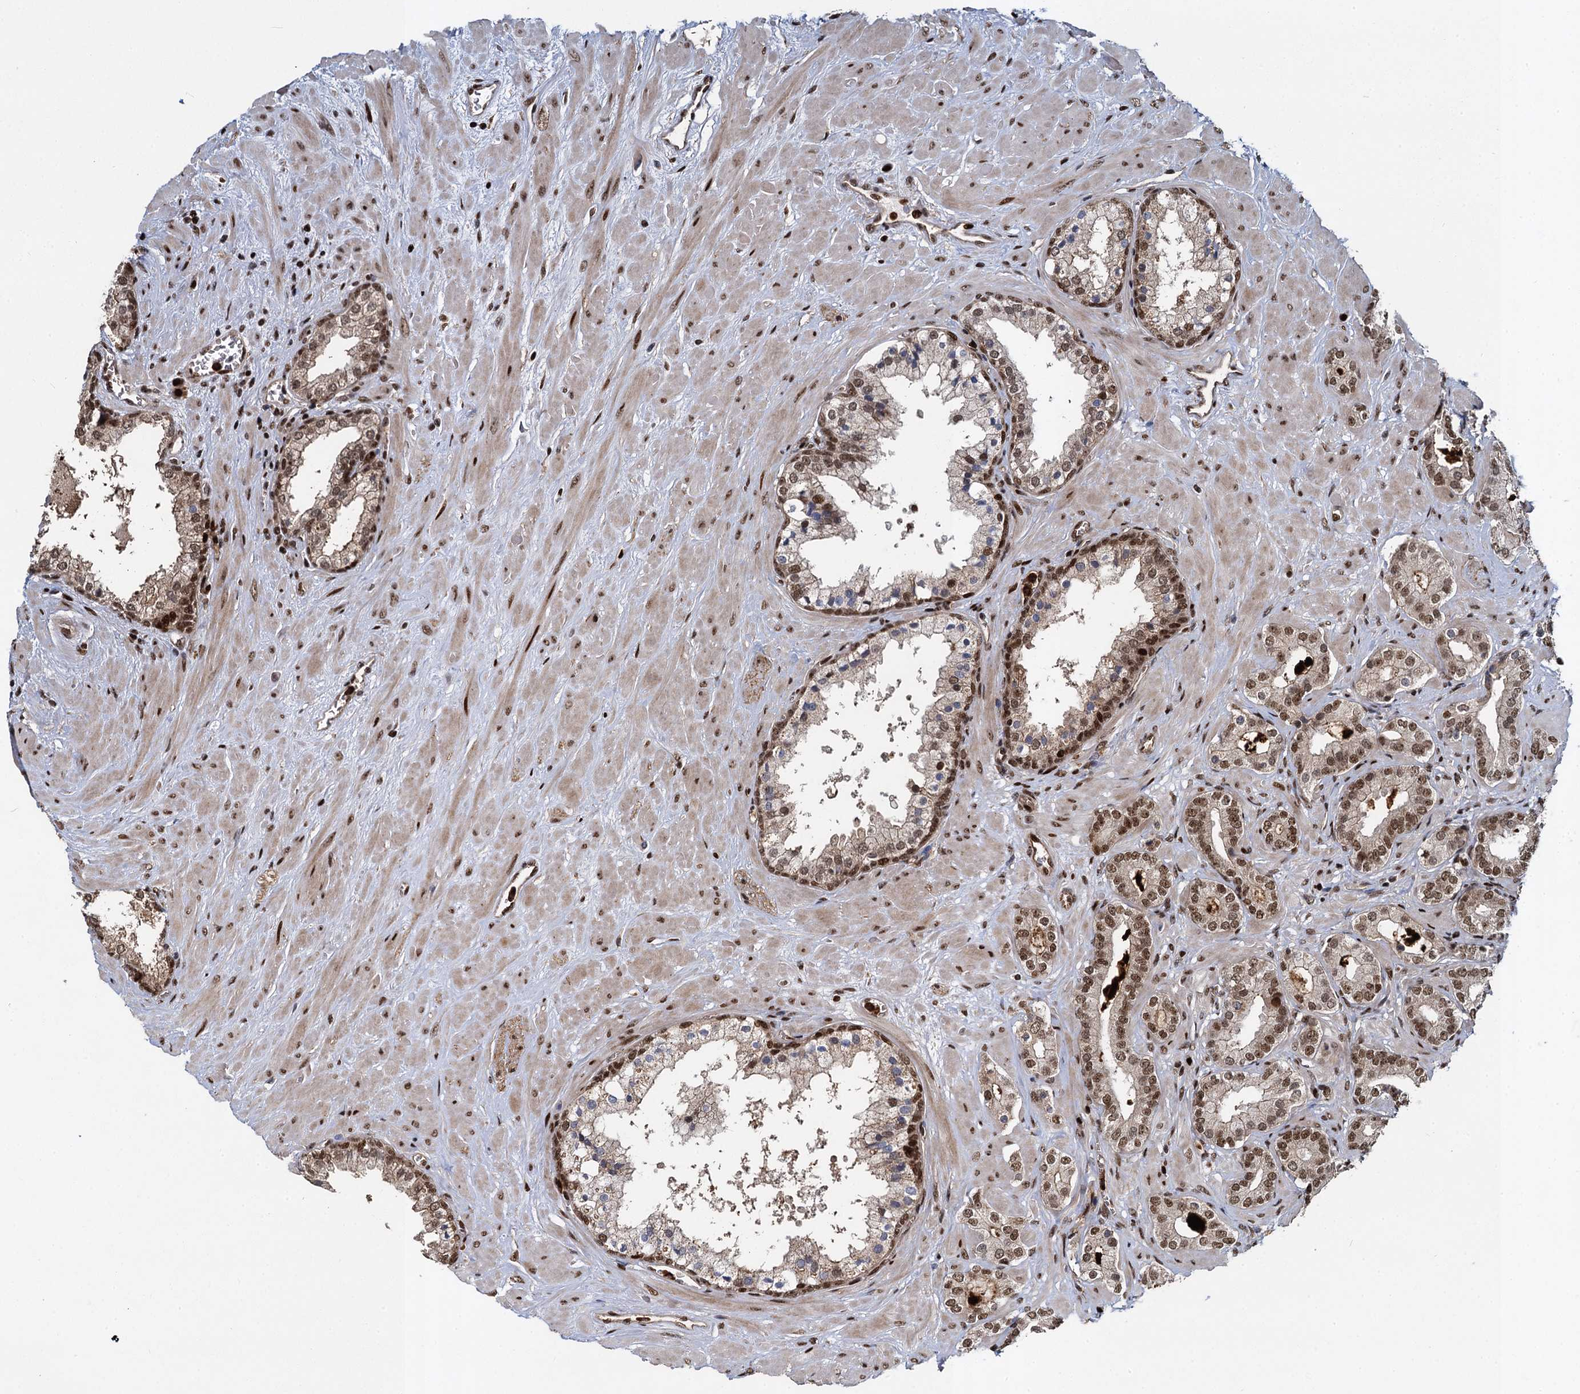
{"staining": {"intensity": "moderate", "quantity": ">75%", "location": "nuclear"}, "tissue": "prostate cancer", "cell_type": "Tumor cells", "image_type": "cancer", "snomed": [{"axis": "morphology", "description": "Adenocarcinoma, High grade"}, {"axis": "topography", "description": "Prostate"}], "caption": "Immunohistochemistry (IHC) photomicrograph of human adenocarcinoma (high-grade) (prostate) stained for a protein (brown), which shows medium levels of moderate nuclear staining in about >75% of tumor cells.", "gene": "ANKRD49", "patient": {"sex": "male", "age": 64}}